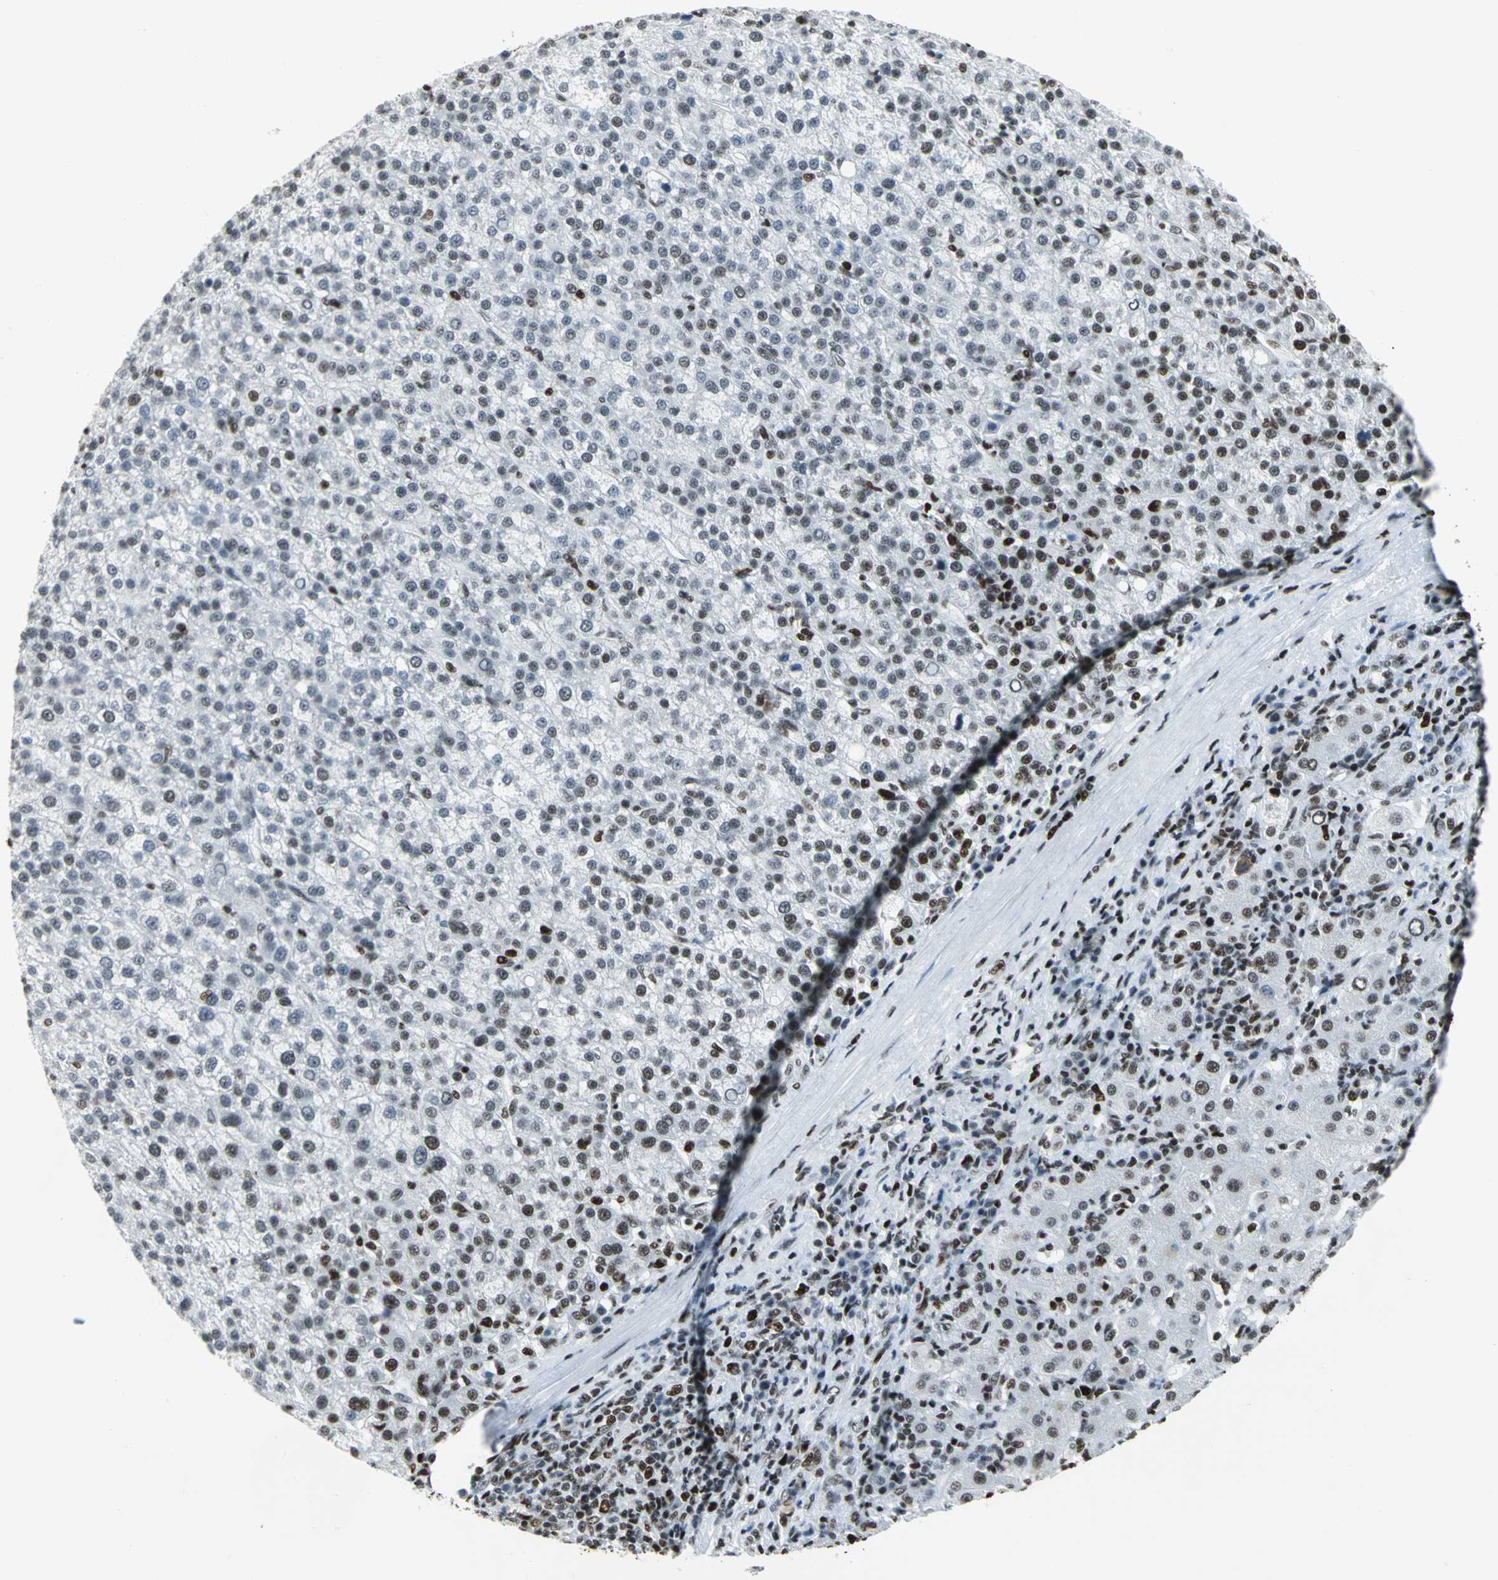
{"staining": {"intensity": "strong", "quantity": "25%-75%", "location": "nuclear"}, "tissue": "liver cancer", "cell_type": "Tumor cells", "image_type": "cancer", "snomed": [{"axis": "morphology", "description": "Carcinoma, Hepatocellular, NOS"}, {"axis": "topography", "description": "Liver"}], "caption": "Protein expression analysis of human liver cancer (hepatocellular carcinoma) reveals strong nuclear positivity in approximately 25%-75% of tumor cells.", "gene": "HNRNPD", "patient": {"sex": "female", "age": 58}}